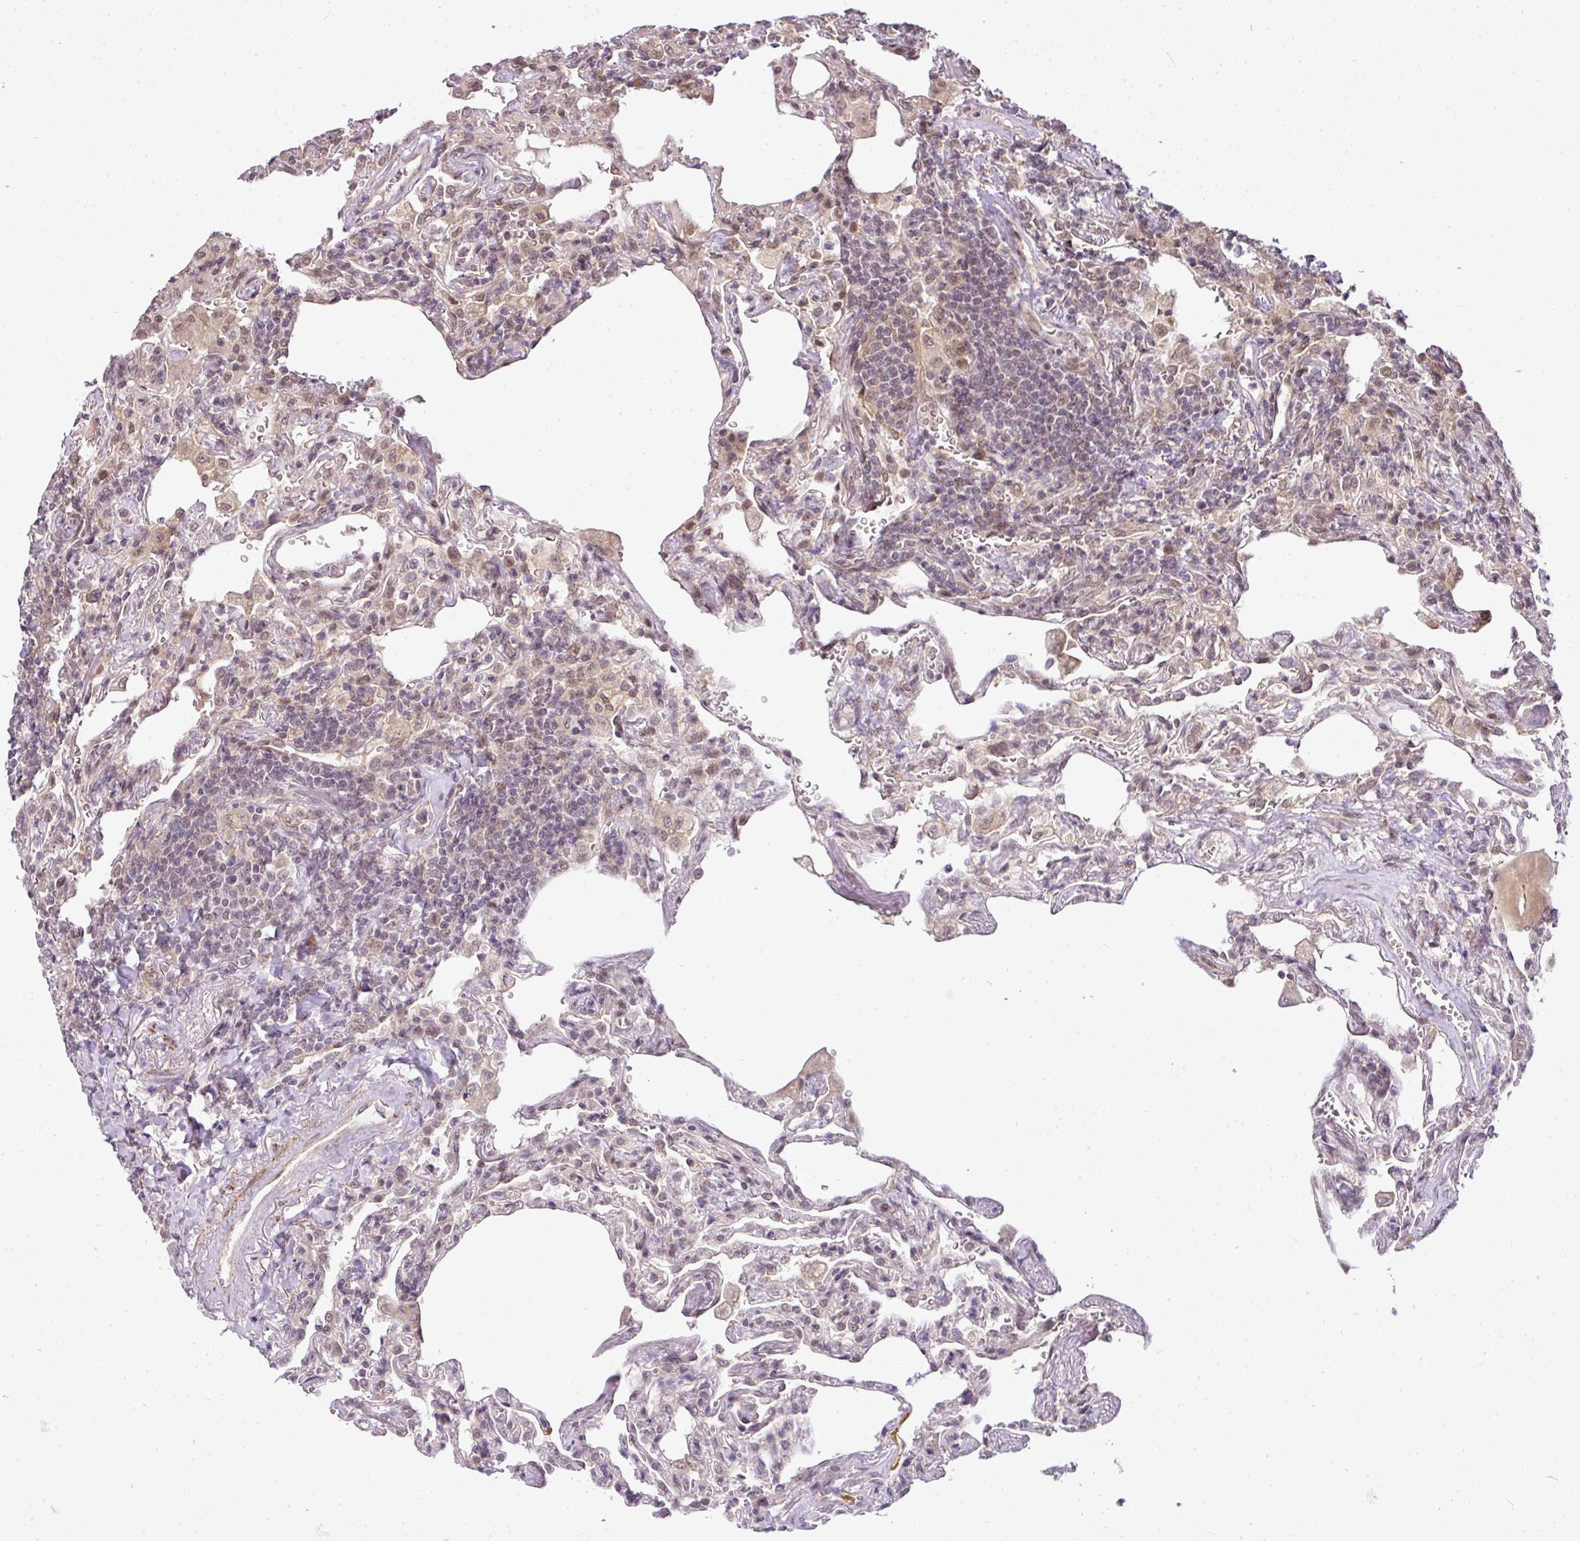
{"staining": {"intensity": "negative", "quantity": "none", "location": "none"}, "tissue": "lymphoma", "cell_type": "Tumor cells", "image_type": "cancer", "snomed": [{"axis": "morphology", "description": "Malignant lymphoma, non-Hodgkin's type, Low grade"}, {"axis": "topography", "description": "Lung"}], "caption": "Tumor cells show no significant protein positivity in low-grade malignant lymphoma, non-Hodgkin's type.", "gene": "C1orf226", "patient": {"sex": "female", "age": 71}}